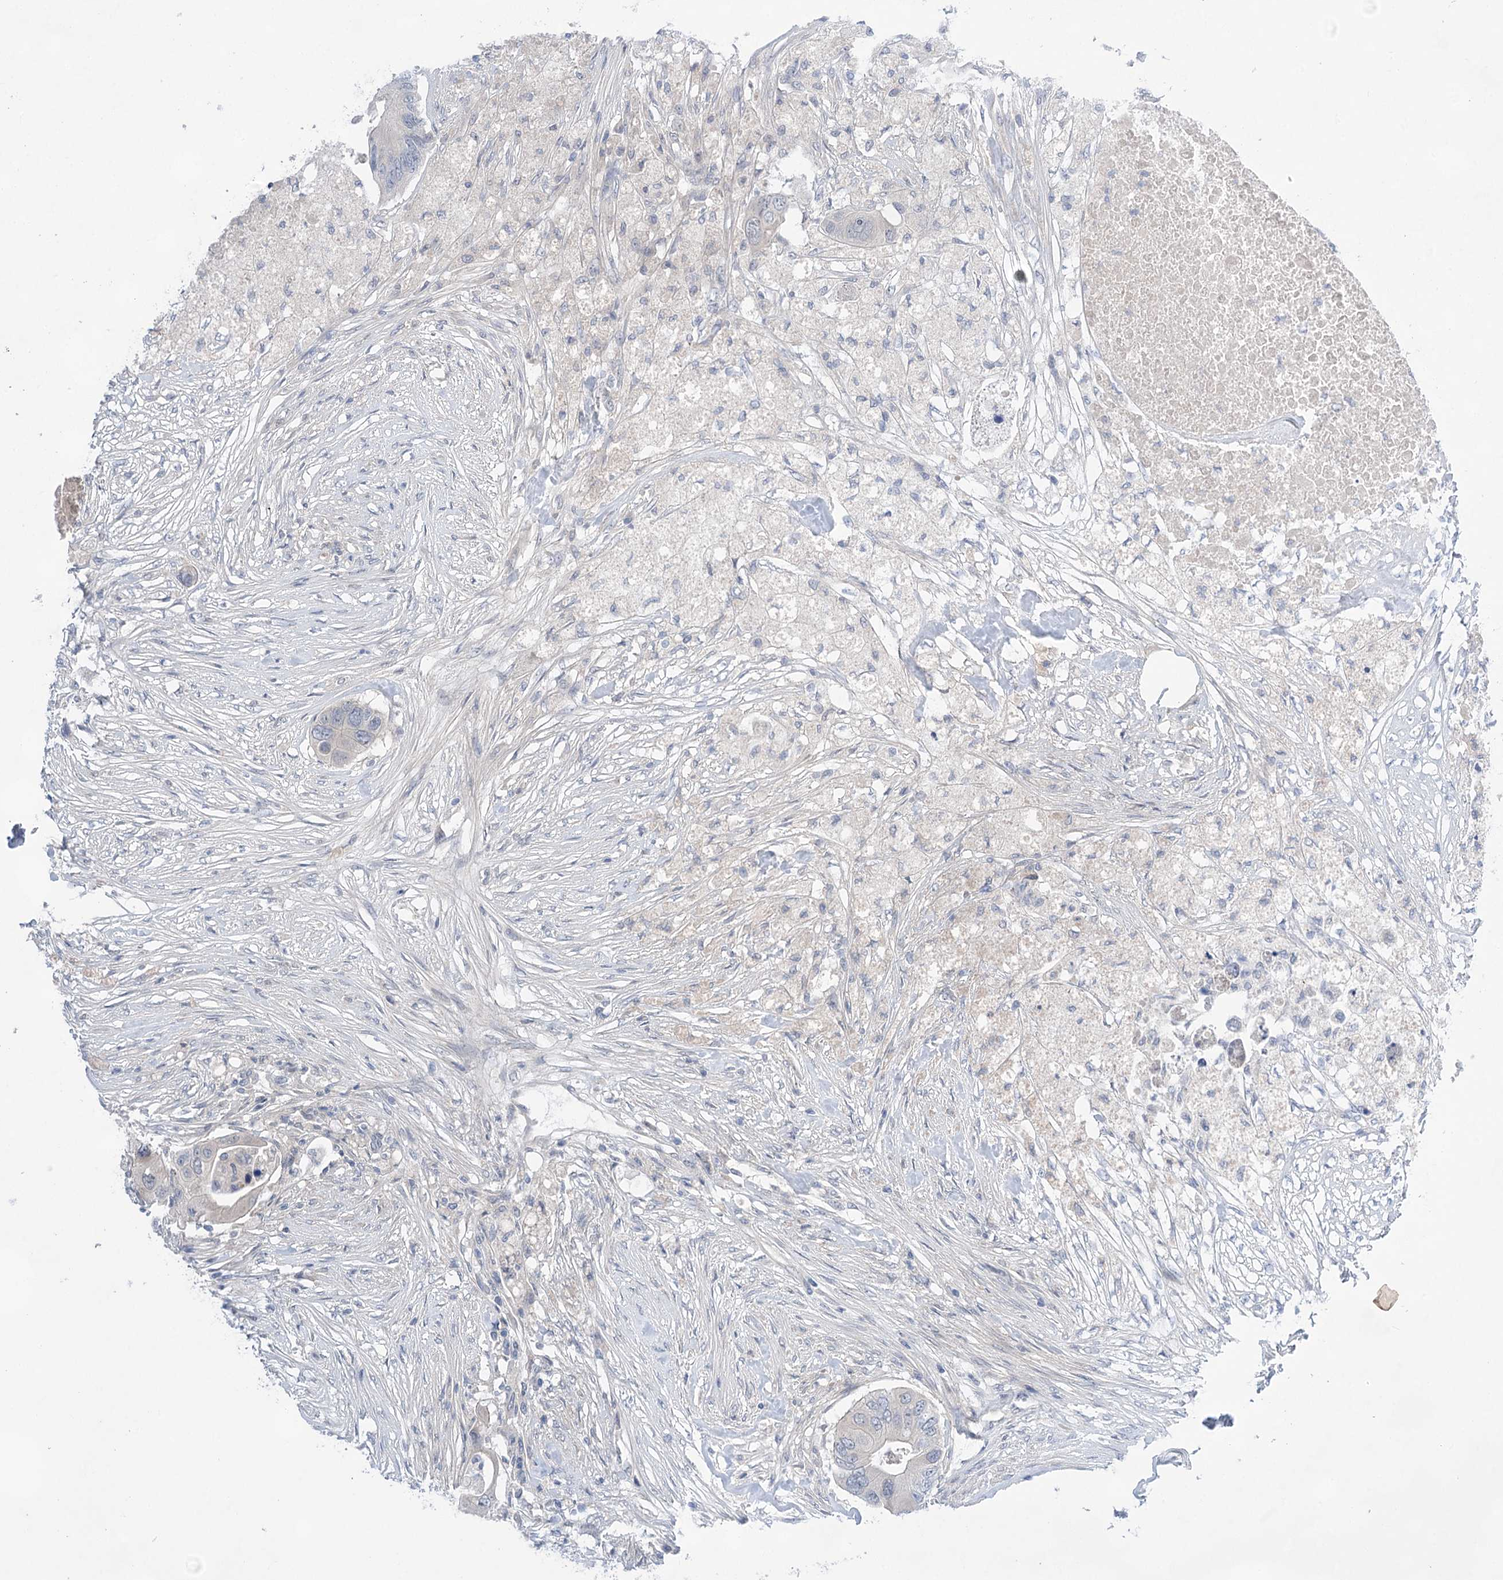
{"staining": {"intensity": "negative", "quantity": "none", "location": "none"}, "tissue": "colorectal cancer", "cell_type": "Tumor cells", "image_type": "cancer", "snomed": [{"axis": "morphology", "description": "Adenocarcinoma, NOS"}, {"axis": "topography", "description": "Colon"}], "caption": "A histopathology image of human colorectal cancer is negative for staining in tumor cells.", "gene": "LALBA", "patient": {"sex": "male", "age": 71}}